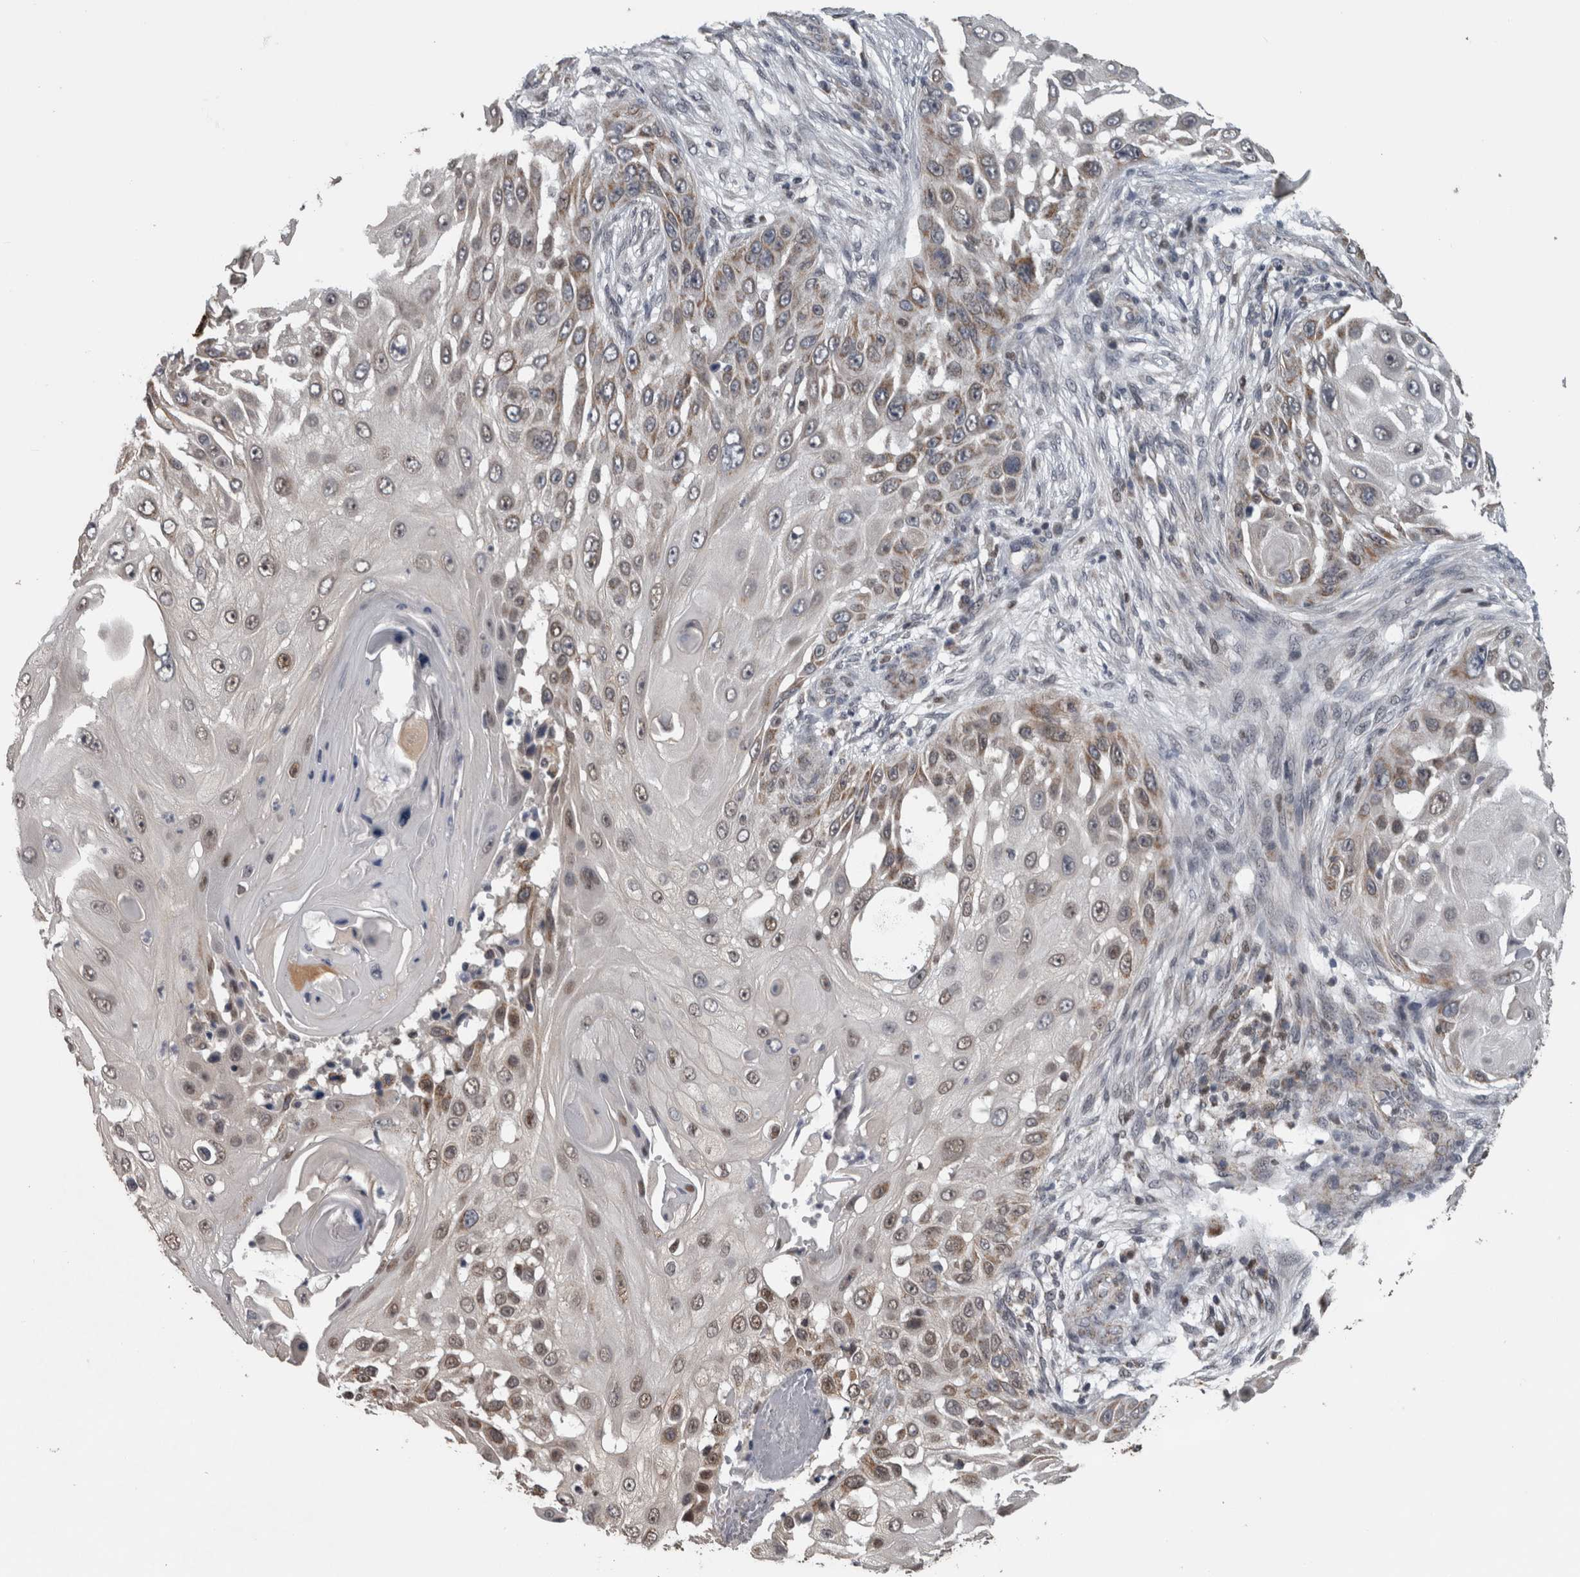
{"staining": {"intensity": "moderate", "quantity": "<25%", "location": "cytoplasmic/membranous"}, "tissue": "skin cancer", "cell_type": "Tumor cells", "image_type": "cancer", "snomed": [{"axis": "morphology", "description": "Squamous cell carcinoma, NOS"}, {"axis": "topography", "description": "Skin"}], "caption": "IHC of squamous cell carcinoma (skin) demonstrates low levels of moderate cytoplasmic/membranous staining in about <25% of tumor cells.", "gene": "OR2K2", "patient": {"sex": "female", "age": 44}}